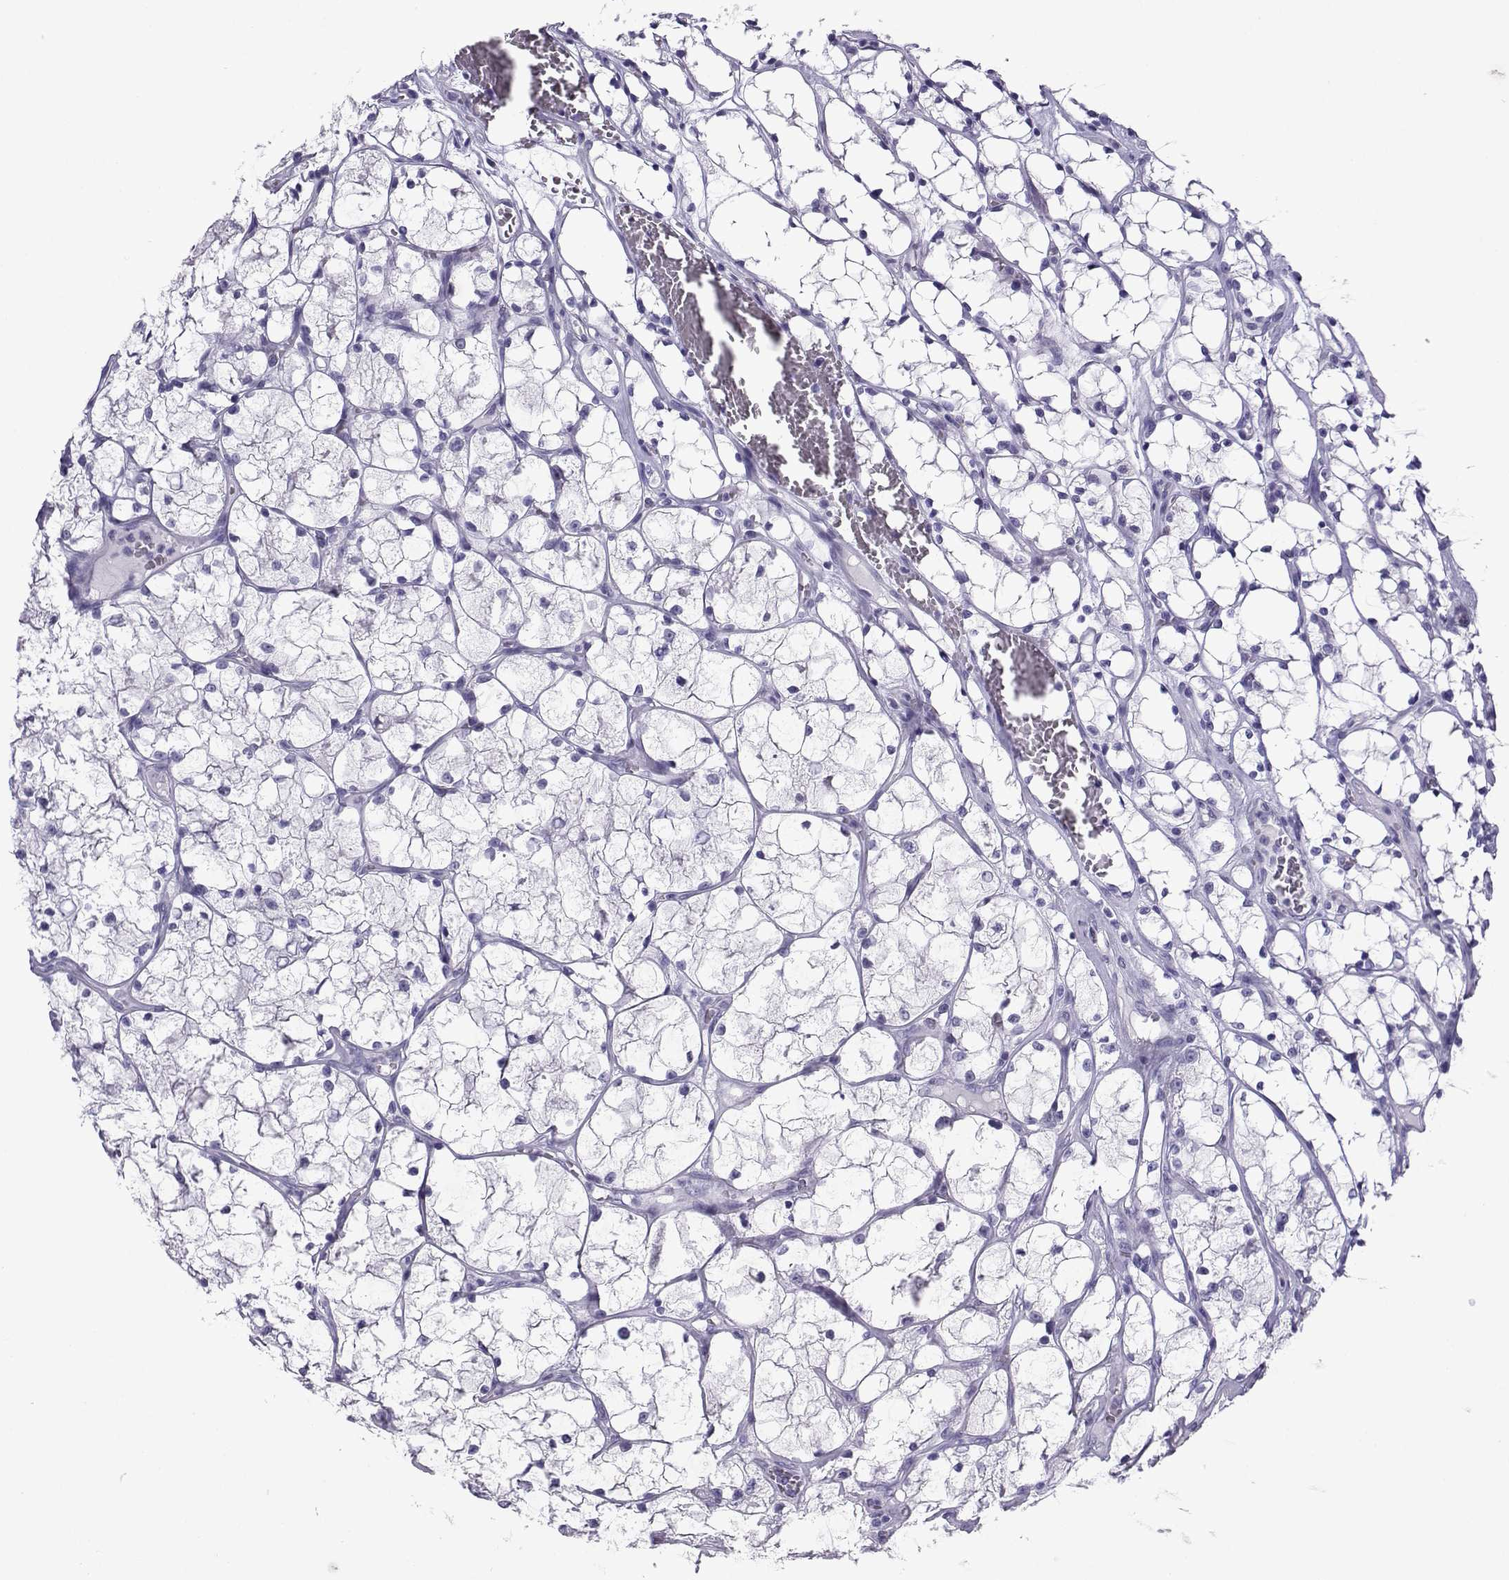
{"staining": {"intensity": "negative", "quantity": "none", "location": "none"}, "tissue": "renal cancer", "cell_type": "Tumor cells", "image_type": "cancer", "snomed": [{"axis": "morphology", "description": "Adenocarcinoma, NOS"}, {"axis": "topography", "description": "Kidney"}], "caption": "IHC photomicrograph of neoplastic tissue: adenocarcinoma (renal) stained with DAB (3,3'-diaminobenzidine) demonstrates no significant protein staining in tumor cells.", "gene": "CD109", "patient": {"sex": "female", "age": 69}}